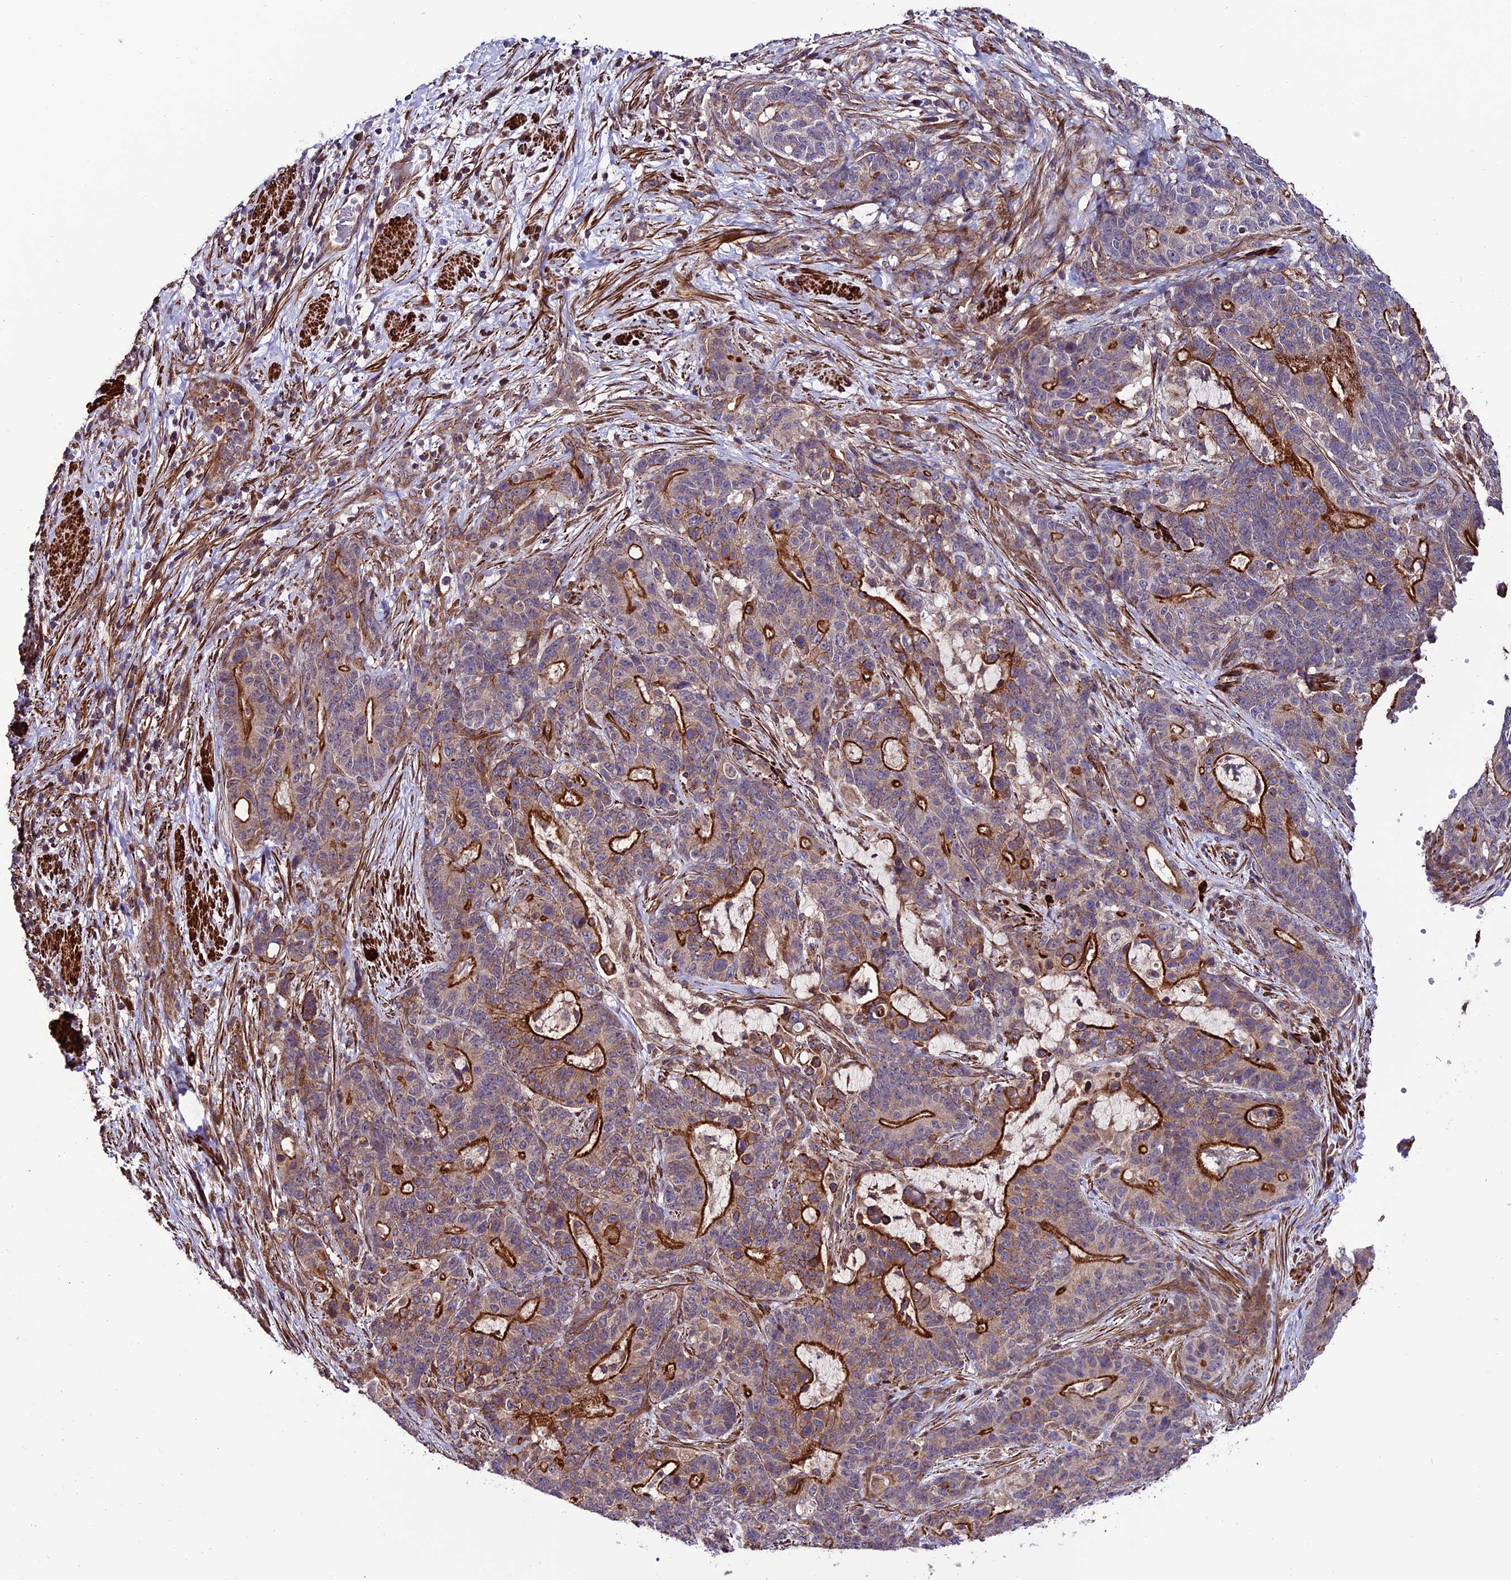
{"staining": {"intensity": "strong", "quantity": "<25%", "location": "cytoplasmic/membranous"}, "tissue": "stomach cancer", "cell_type": "Tumor cells", "image_type": "cancer", "snomed": [{"axis": "morphology", "description": "Normal tissue, NOS"}, {"axis": "morphology", "description": "Adenocarcinoma, NOS"}, {"axis": "topography", "description": "Stomach"}], "caption": "Protein staining of adenocarcinoma (stomach) tissue reveals strong cytoplasmic/membranous expression in approximately <25% of tumor cells.", "gene": "TNIP3", "patient": {"sex": "female", "age": 64}}